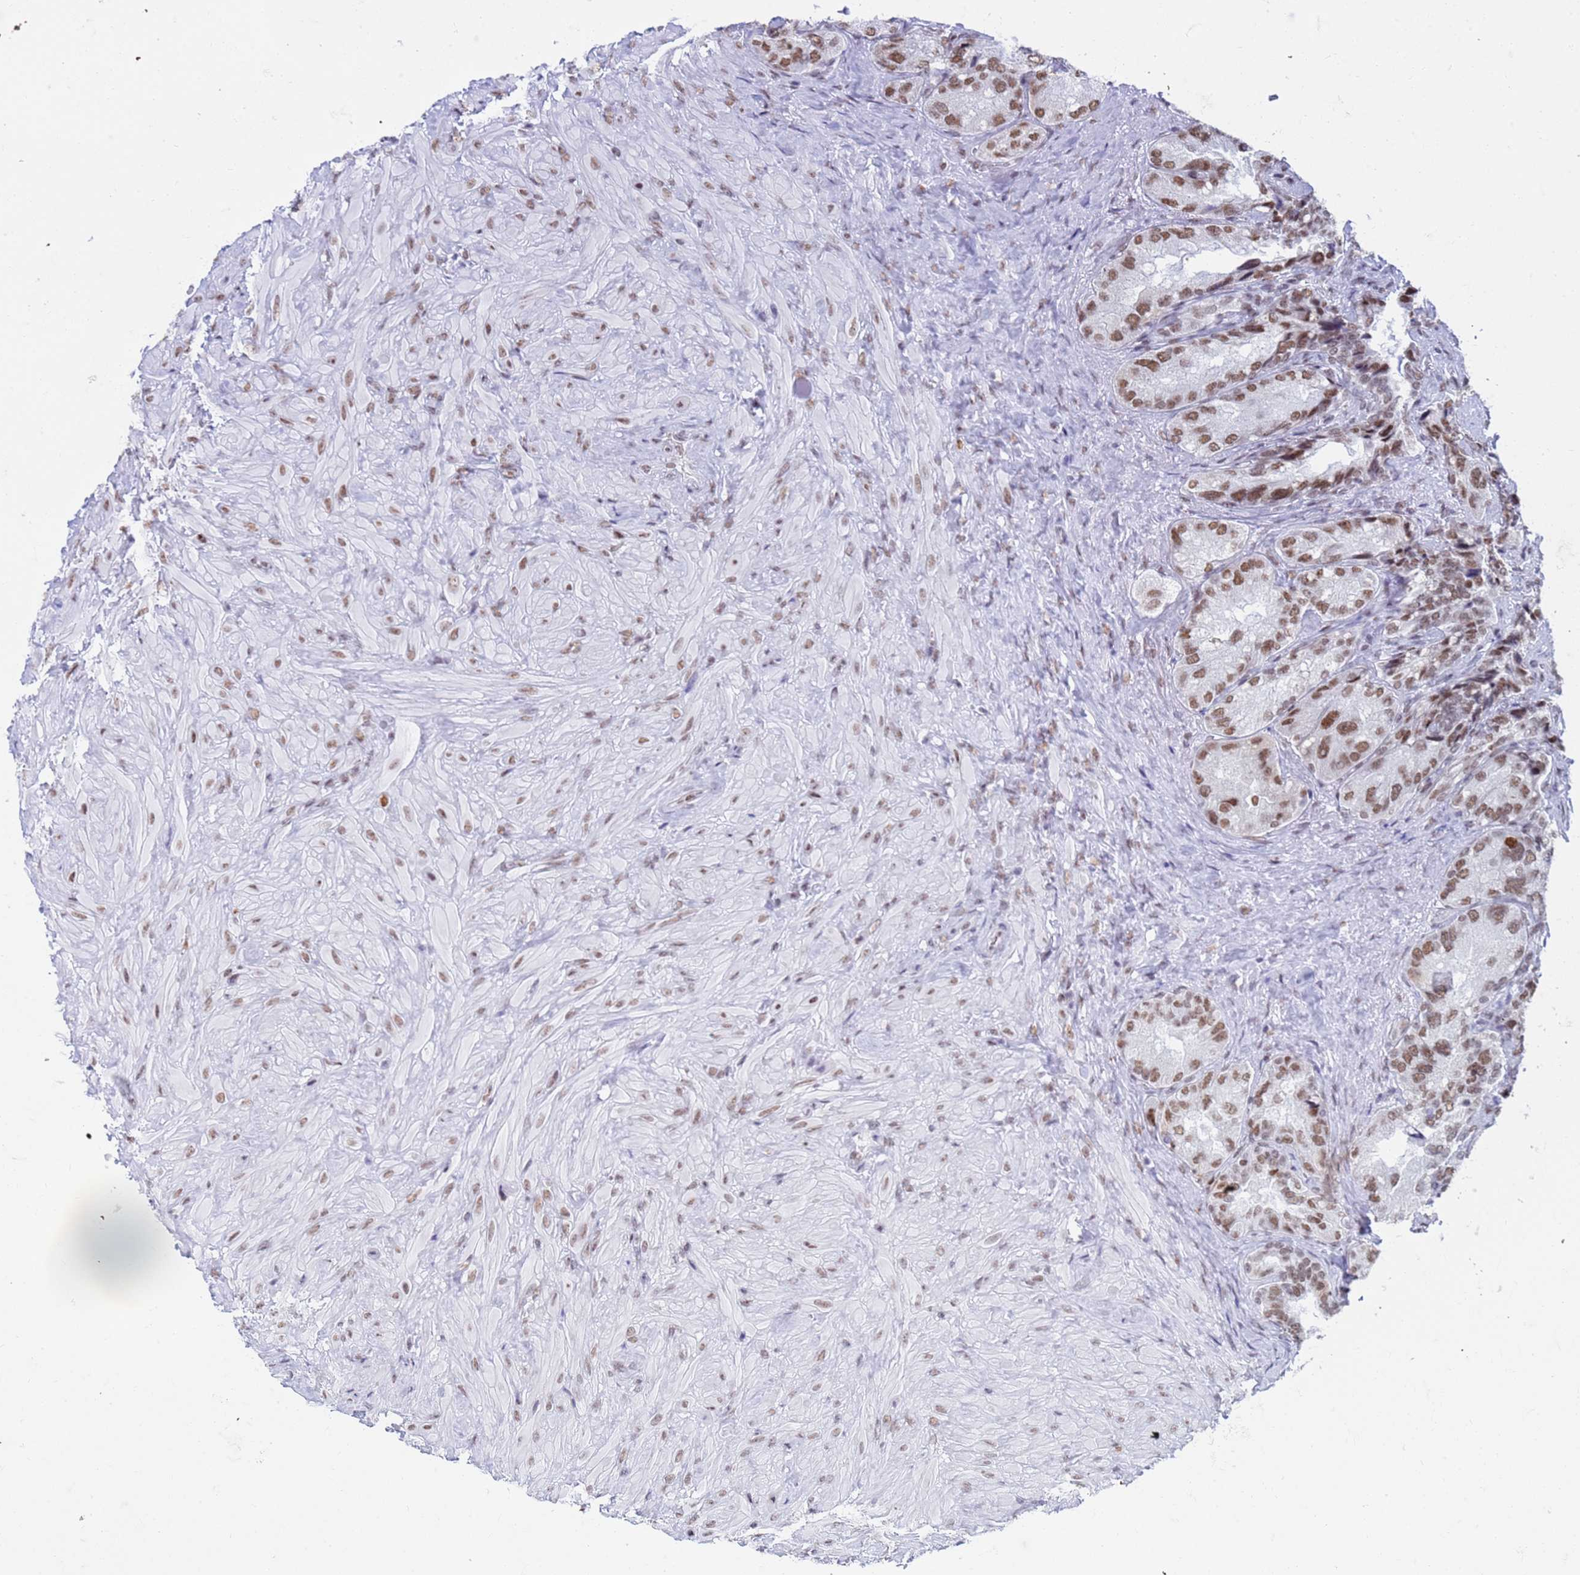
{"staining": {"intensity": "moderate", "quantity": ">75%", "location": "nuclear"}, "tissue": "seminal vesicle", "cell_type": "Glandular cells", "image_type": "normal", "snomed": [{"axis": "morphology", "description": "Normal tissue, NOS"}, {"axis": "topography", "description": "Seminal veicle"}, {"axis": "topography", "description": "Peripheral nerve tissue"}], "caption": "This is an image of IHC staining of normal seminal vesicle, which shows moderate staining in the nuclear of glandular cells.", "gene": "FAM170B", "patient": {"sex": "male", "age": 67}}